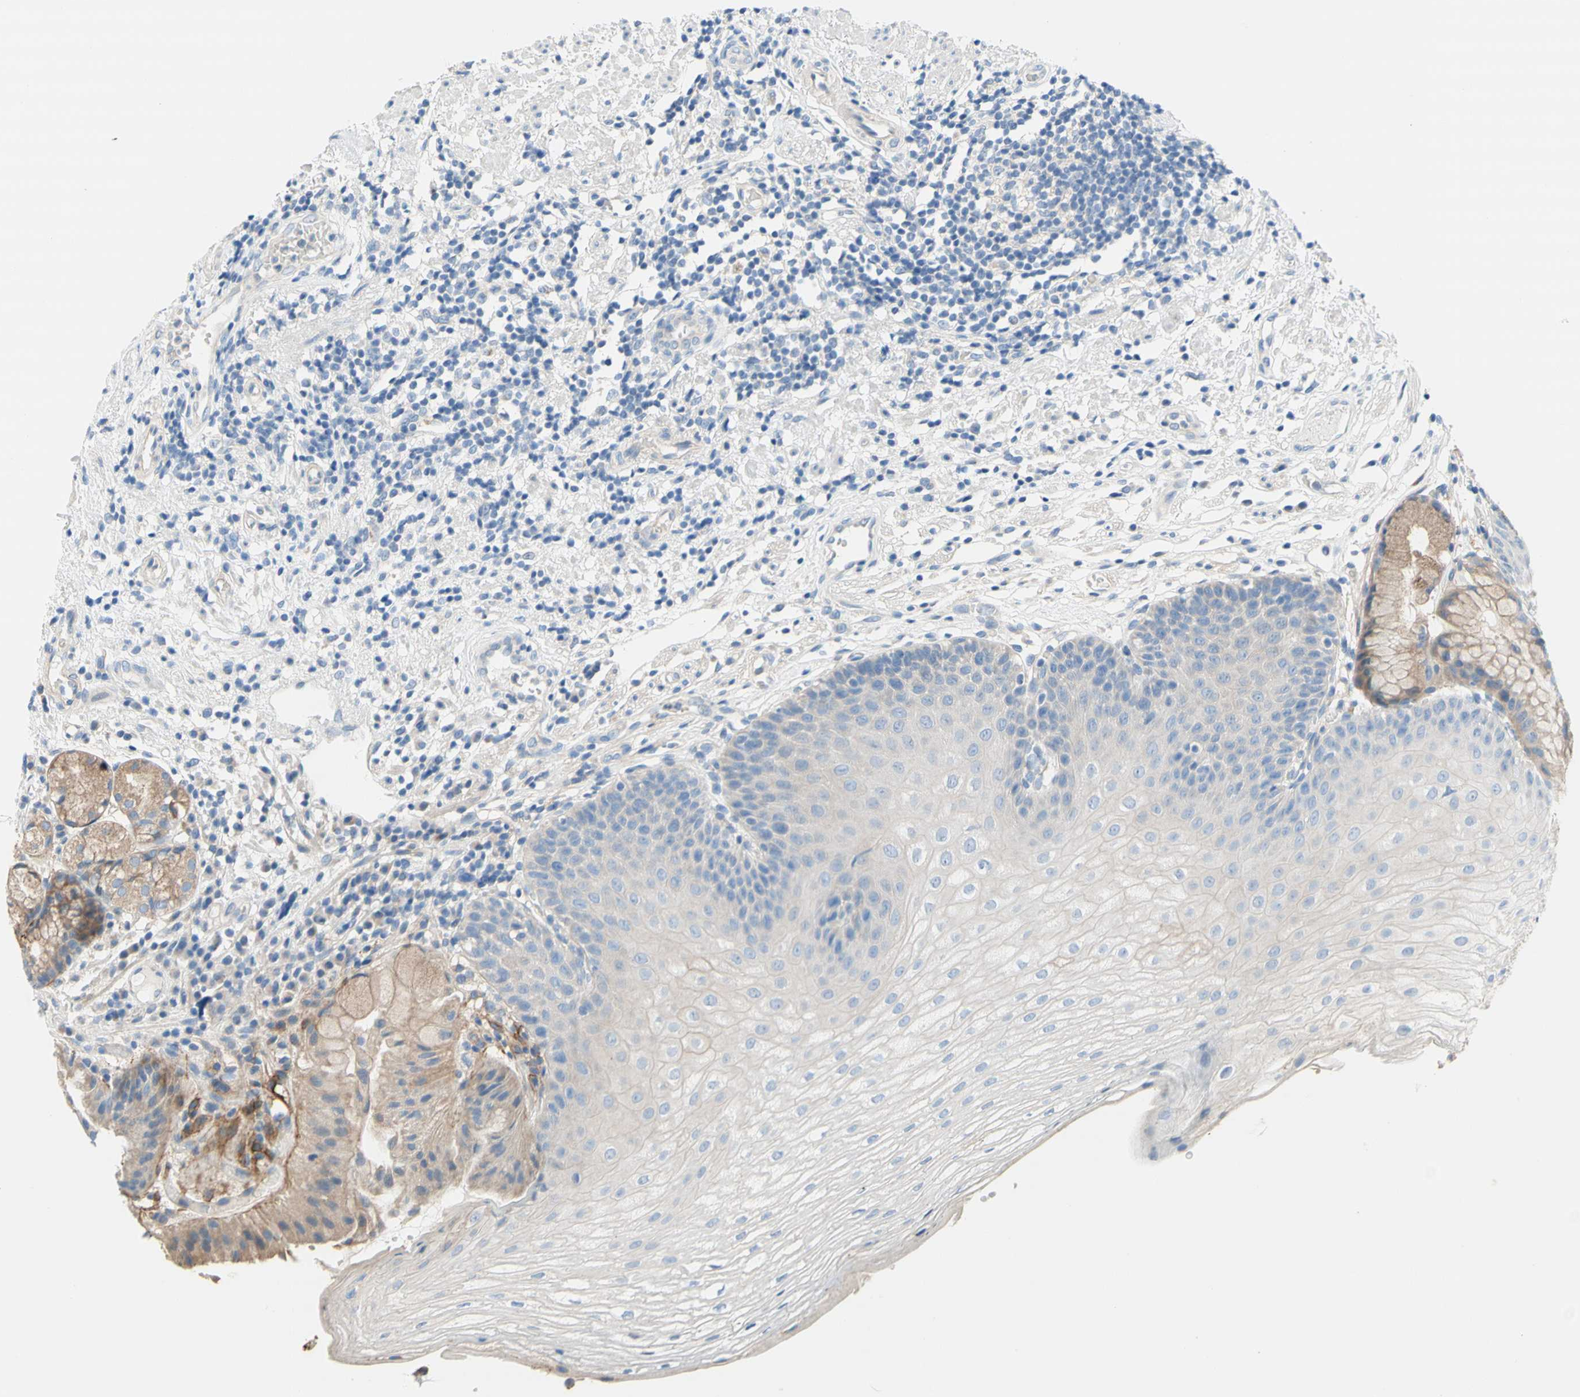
{"staining": {"intensity": "moderate", "quantity": "25%-75%", "location": "cytoplasmic/membranous"}, "tissue": "stomach", "cell_type": "Glandular cells", "image_type": "normal", "snomed": [{"axis": "morphology", "description": "Normal tissue, NOS"}, {"axis": "topography", "description": "Stomach, upper"}], "caption": "IHC of benign human stomach shows medium levels of moderate cytoplasmic/membranous staining in approximately 25%-75% of glandular cells.", "gene": "F3", "patient": {"sex": "male", "age": 72}}